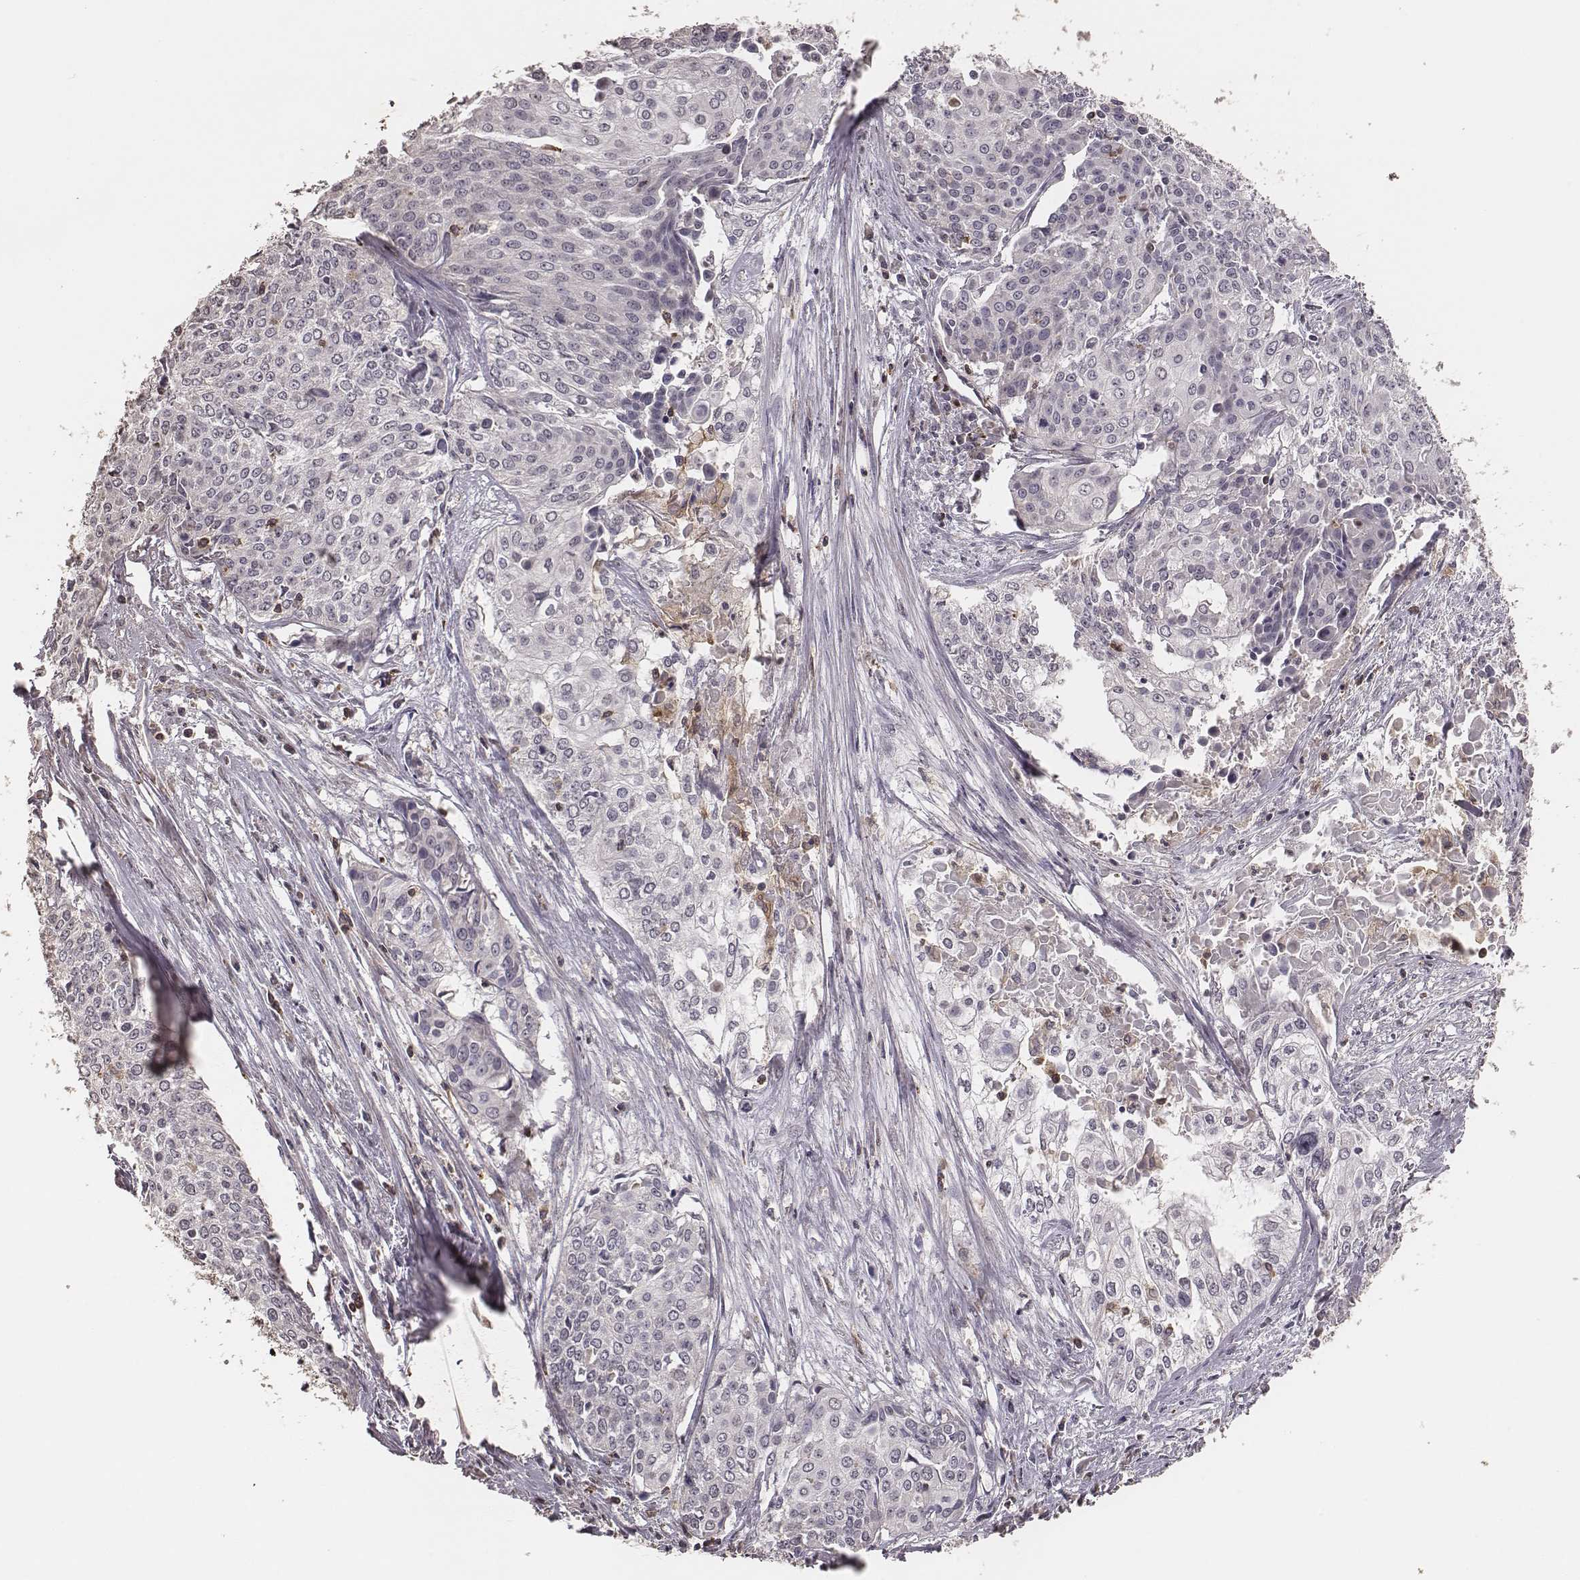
{"staining": {"intensity": "negative", "quantity": "none", "location": "none"}, "tissue": "cervical cancer", "cell_type": "Tumor cells", "image_type": "cancer", "snomed": [{"axis": "morphology", "description": "Squamous cell carcinoma, NOS"}, {"axis": "topography", "description": "Cervix"}], "caption": "Immunohistochemistry (IHC) of cervical squamous cell carcinoma reveals no expression in tumor cells.", "gene": "PILRA", "patient": {"sex": "female", "age": 39}}